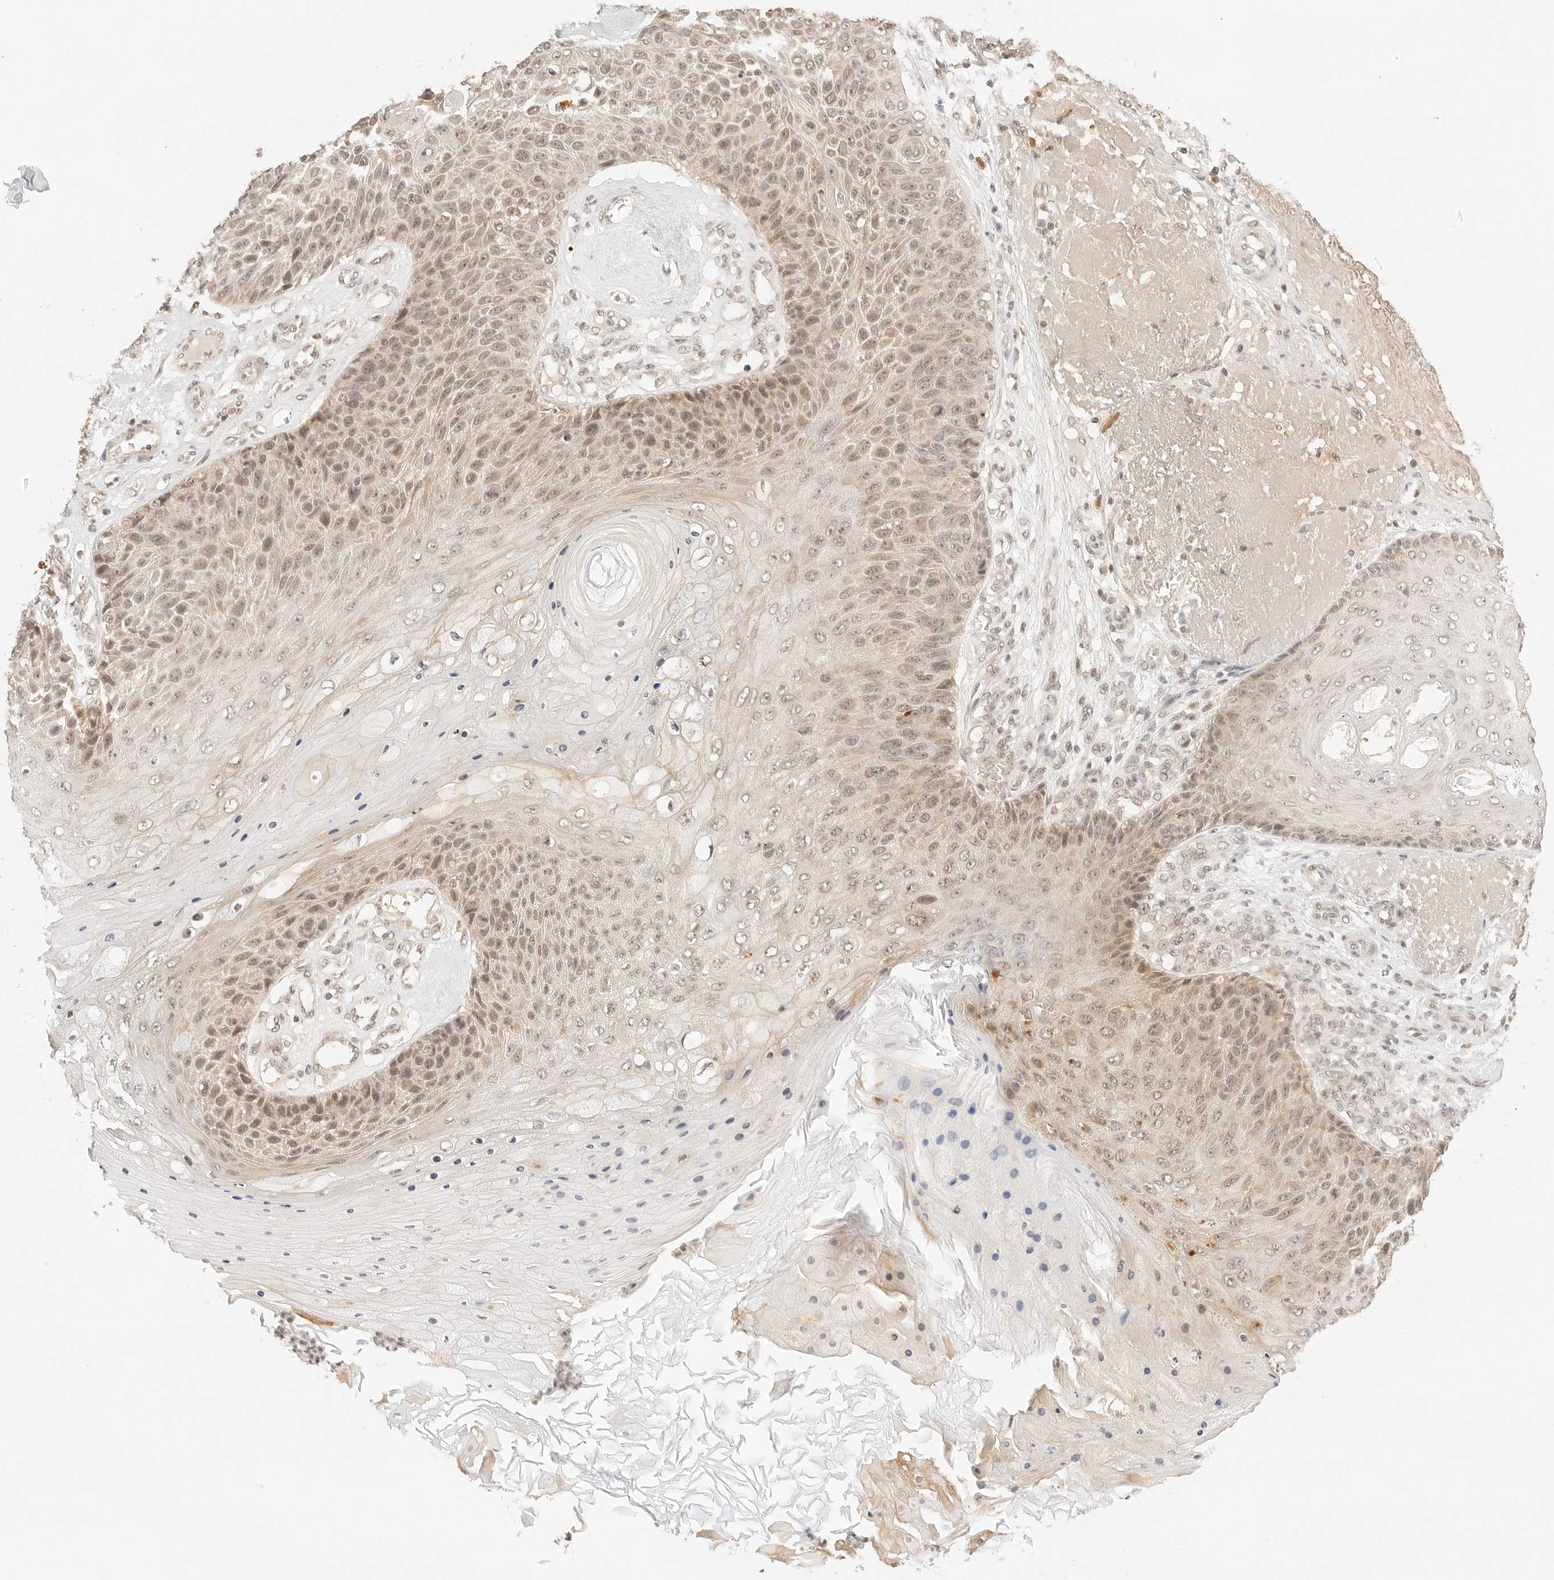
{"staining": {"intensity": "weak", "quantity": ">75%", "location": "cytoplasmic/membranous,nuclear"}, "tissue": "skin cancer", "cell_type": "Tumor cells", "image_type": "cancer", "snomed": [{"axis": "morphology", "description": "Squamous cell carcinoma, NOS"}, {"axis": "topography", "description": "Skin"}], "caption": "Skin squamous cell carcinoma was stained to show a protein in brown. There is low levels of weak cytoplasmic/membranous and nuclear positivity in approximately >75% of tumor cells.", "gene": "SEPTIN4", "patient": {"sex": "female", "age": 88}}